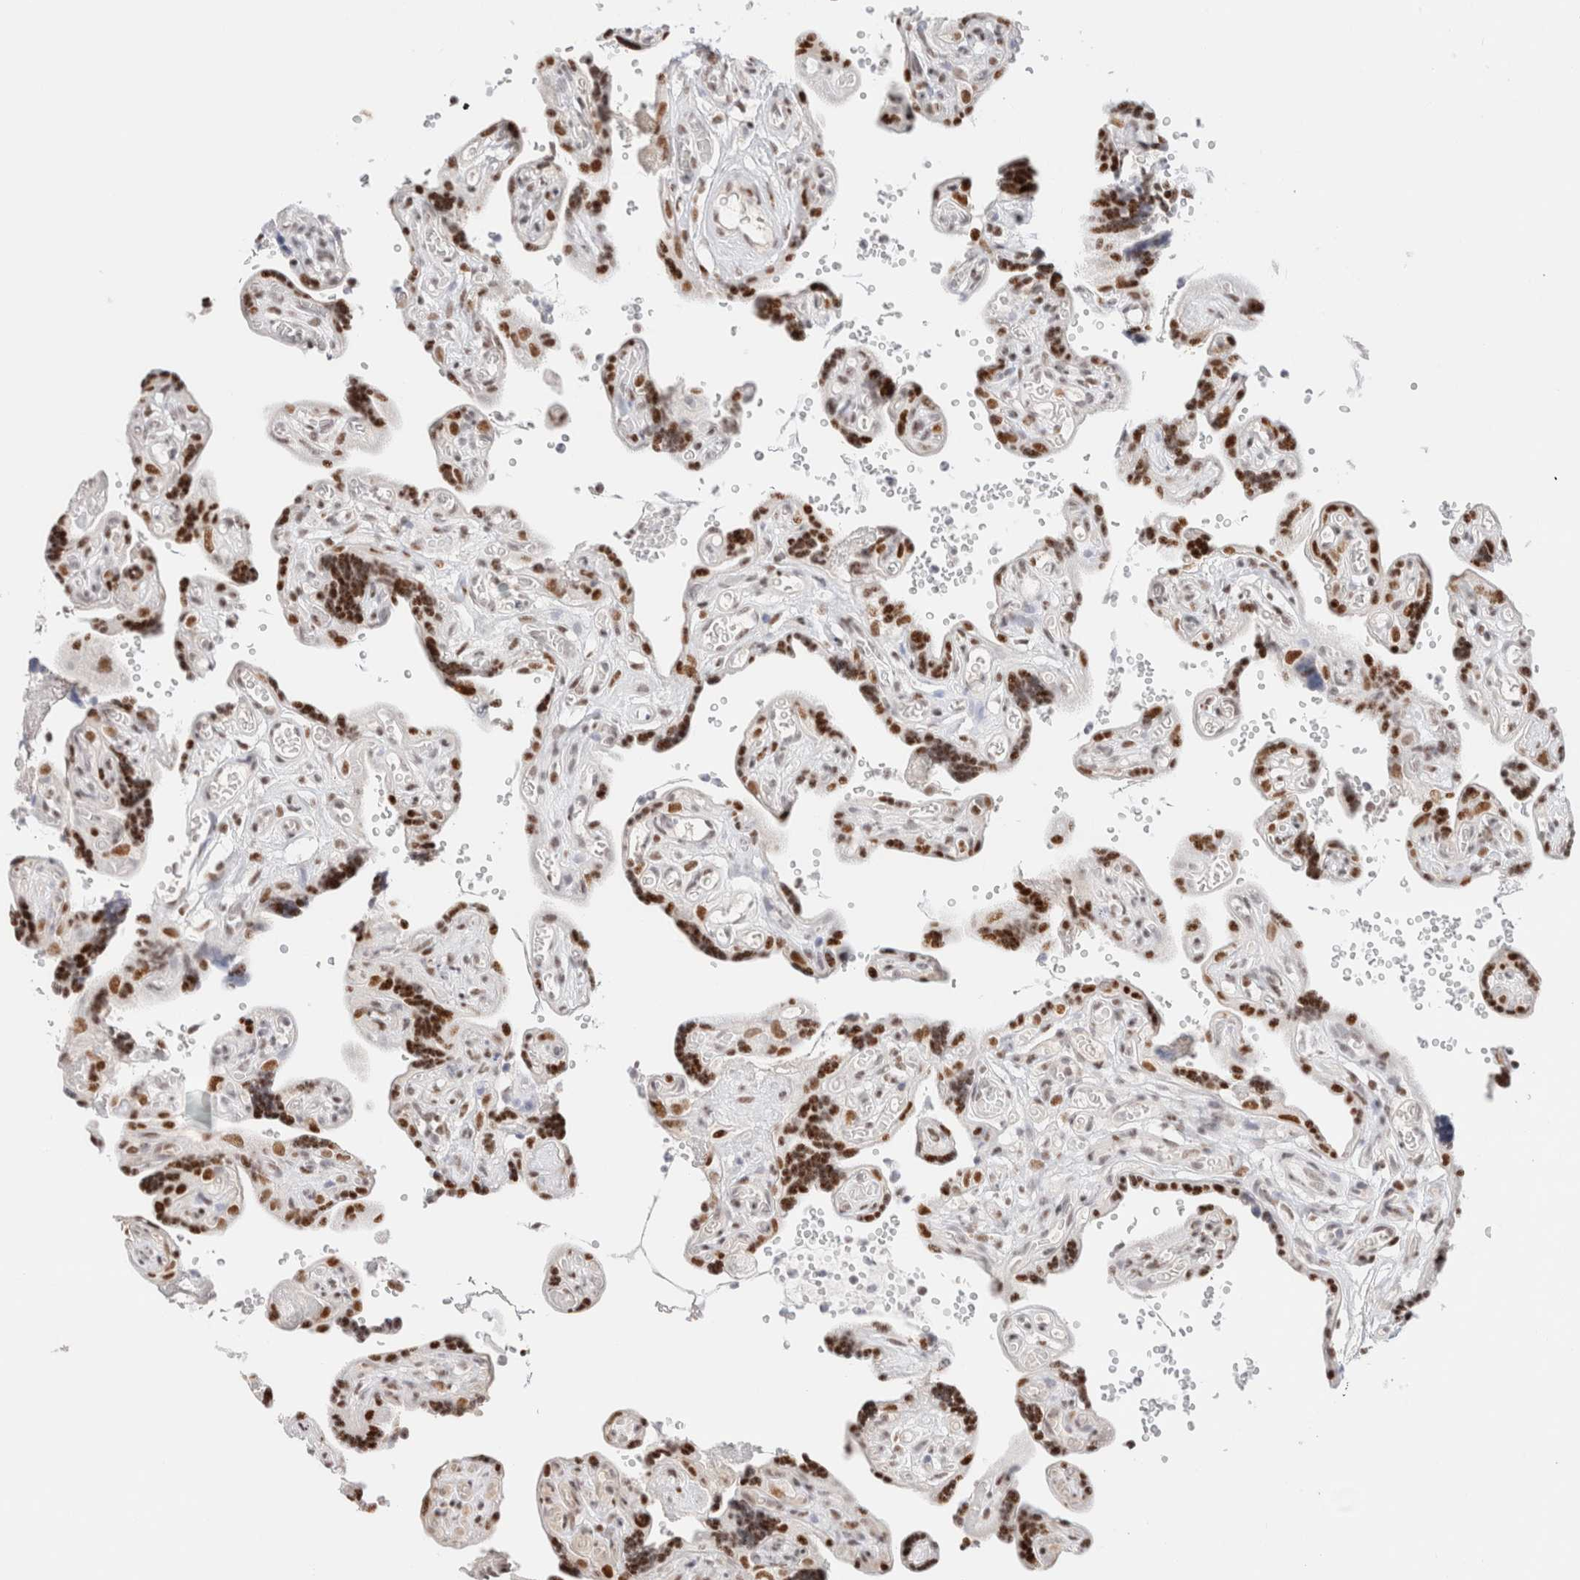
{"staining": {"intensity": "moderate", "quantity": ">75%", "location": "nuclear"}, "tissue": "placenta", "cell_type": "Decidual cells", "image_type": "normal", "snomed": [{"axis": "morphology", "description": "Normal tissue, NOS"}, {"axis": "topography", "description": "Placenta"}], "caption": "Immunohistochemistry micrograph of benign human placenta stained for a protein (brown), which demonstrates medium levels of moderate nuclear staining in approximately >75% of decidual cells.", "gene": "ZNF282", "patient": {"sex": "female", "age": 30}}